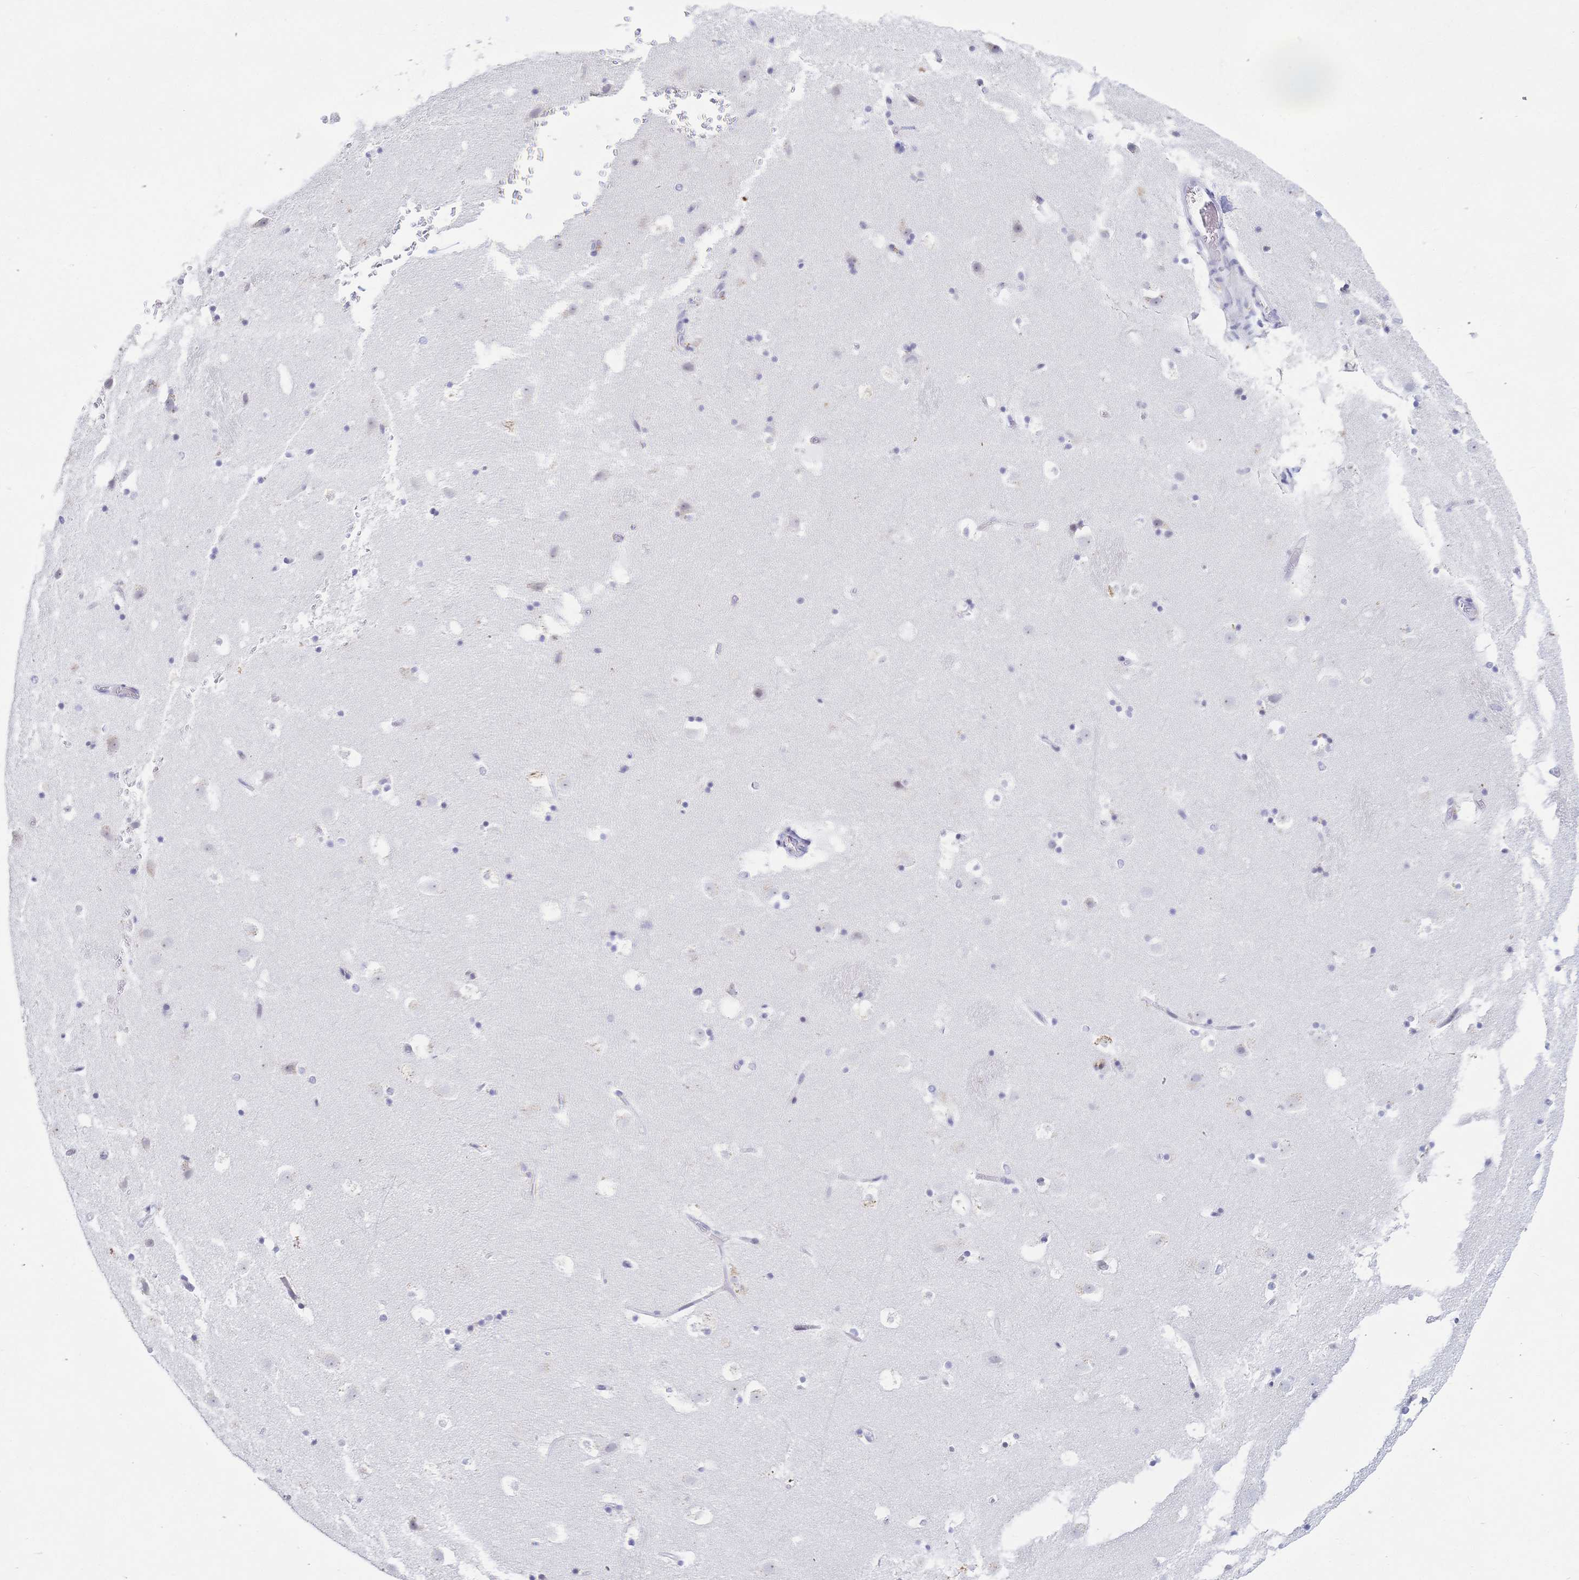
{"staining": {"intensity": "negative", "quantity": "none", "location": "none"}, "tissue": "caudate", "cell_type": "Glial cells", "image_type": "normal", "snomed": [{"axis": "morphology", "description": "Normal tissue, NOS"}, {"axis": "topography", "description": "Lateral ventricle wall"}], "caption": "Protein analysis of benign caudate shows no significant positivity in glial cells. (DAB immunohistochemistry, high magnification).", "gene": "CR2", "patient": {"sex": "male", "age": 37}}